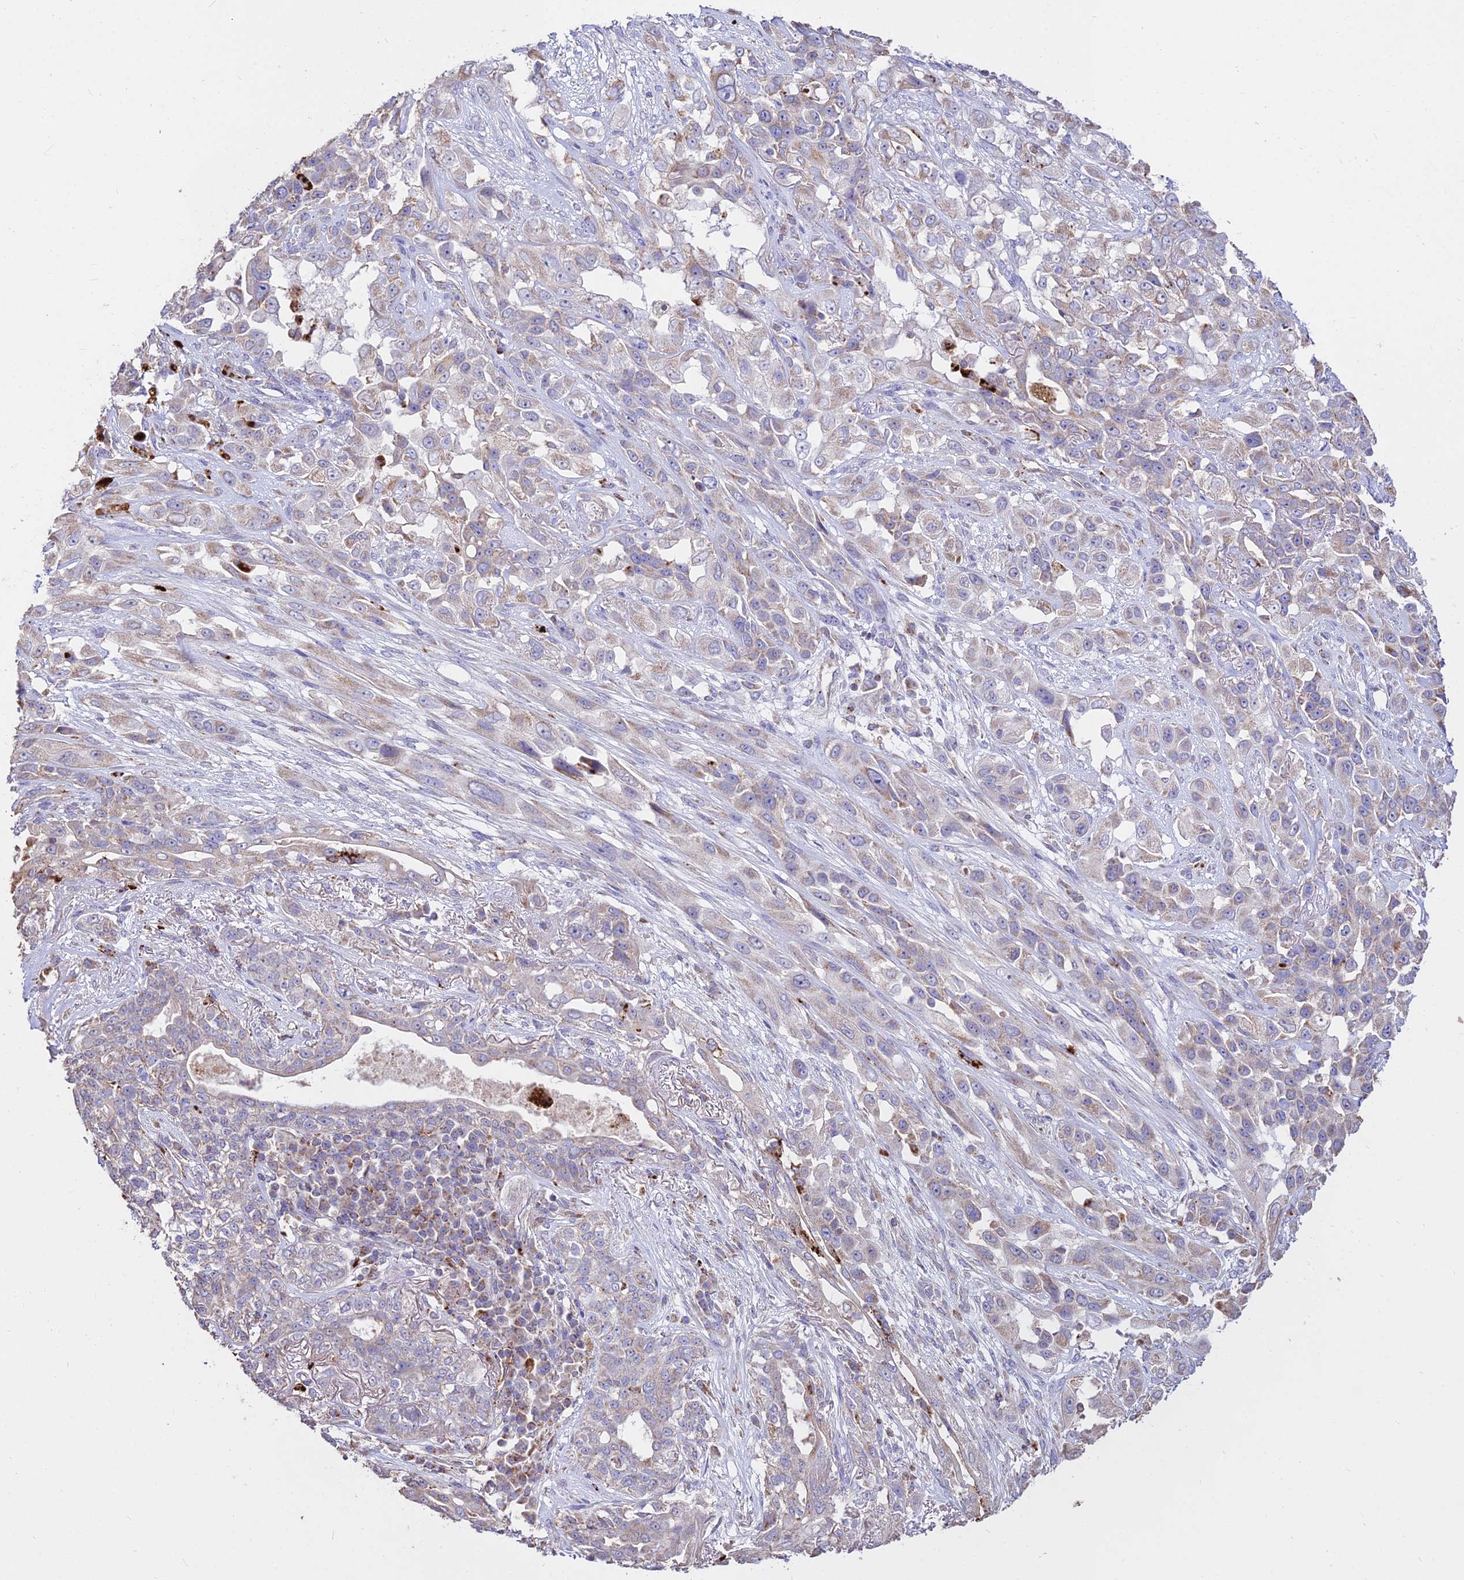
{"staining": {"intensity": "weak", "quantity": "<25%", "location": "cytoplasmic/membranous"}, "tissue": "lung cancer", "cell_type": "Tumor cells", "image_type": "cancer", "snomed": [{"axis": "morphology", "description": "Squamous cell carcinoma, NOS"}, {"axis": "topography", "description": "Lung"}], "caption": "DAB (3,3'-diaminobenzidine) immunohistochemical staining of human squamous cell carcinoma (lung) exhibits no significant staining in tumor cells.", "gene": "PNLIPRP3", "patient": {"sex": "female", "age": 70}}